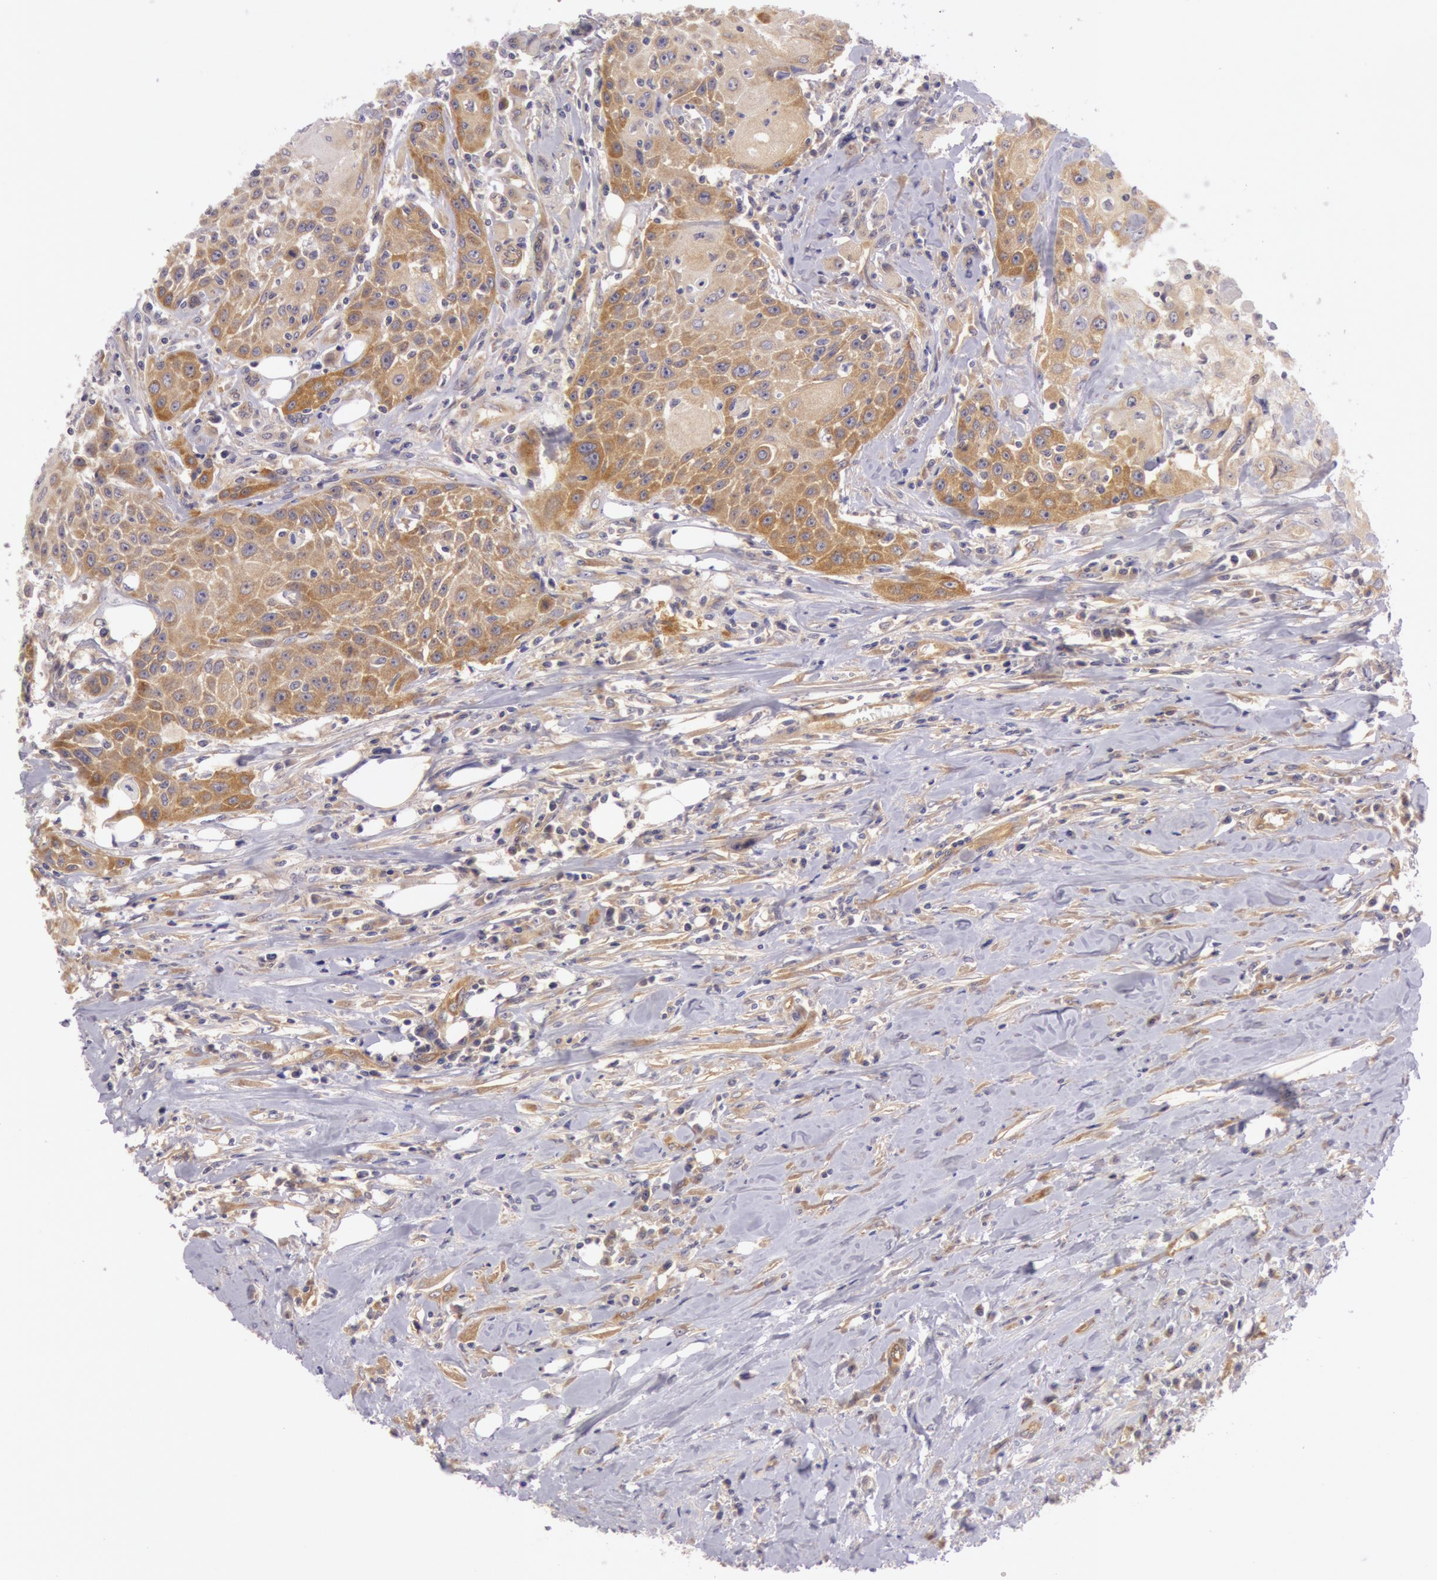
{"staining": {"intensity": "moderate", "quantity": ">75%", "location": "cytoplasmic/membranous"}, "tissue": "head and neck cancer", "cell_type": "Tumor cells", "image_type": "cancer", "snomed": [{"axis": "morphology", "description": "Squamous cell carcinoma, NOS"}, {"axis": "topography", "description": "Oral tissue"}, {"axis": "topography", "description": "Head-Neck"}], "caption": "About >75% of tumor cells in squamous cell carcinoma (head and neck) exhibit moderate cytoplasmic/membranous protein expression as visualized by brown immunohistochemical staining.", "gene": "CHUK", "patient": {"sex": "female", "age": 82}}